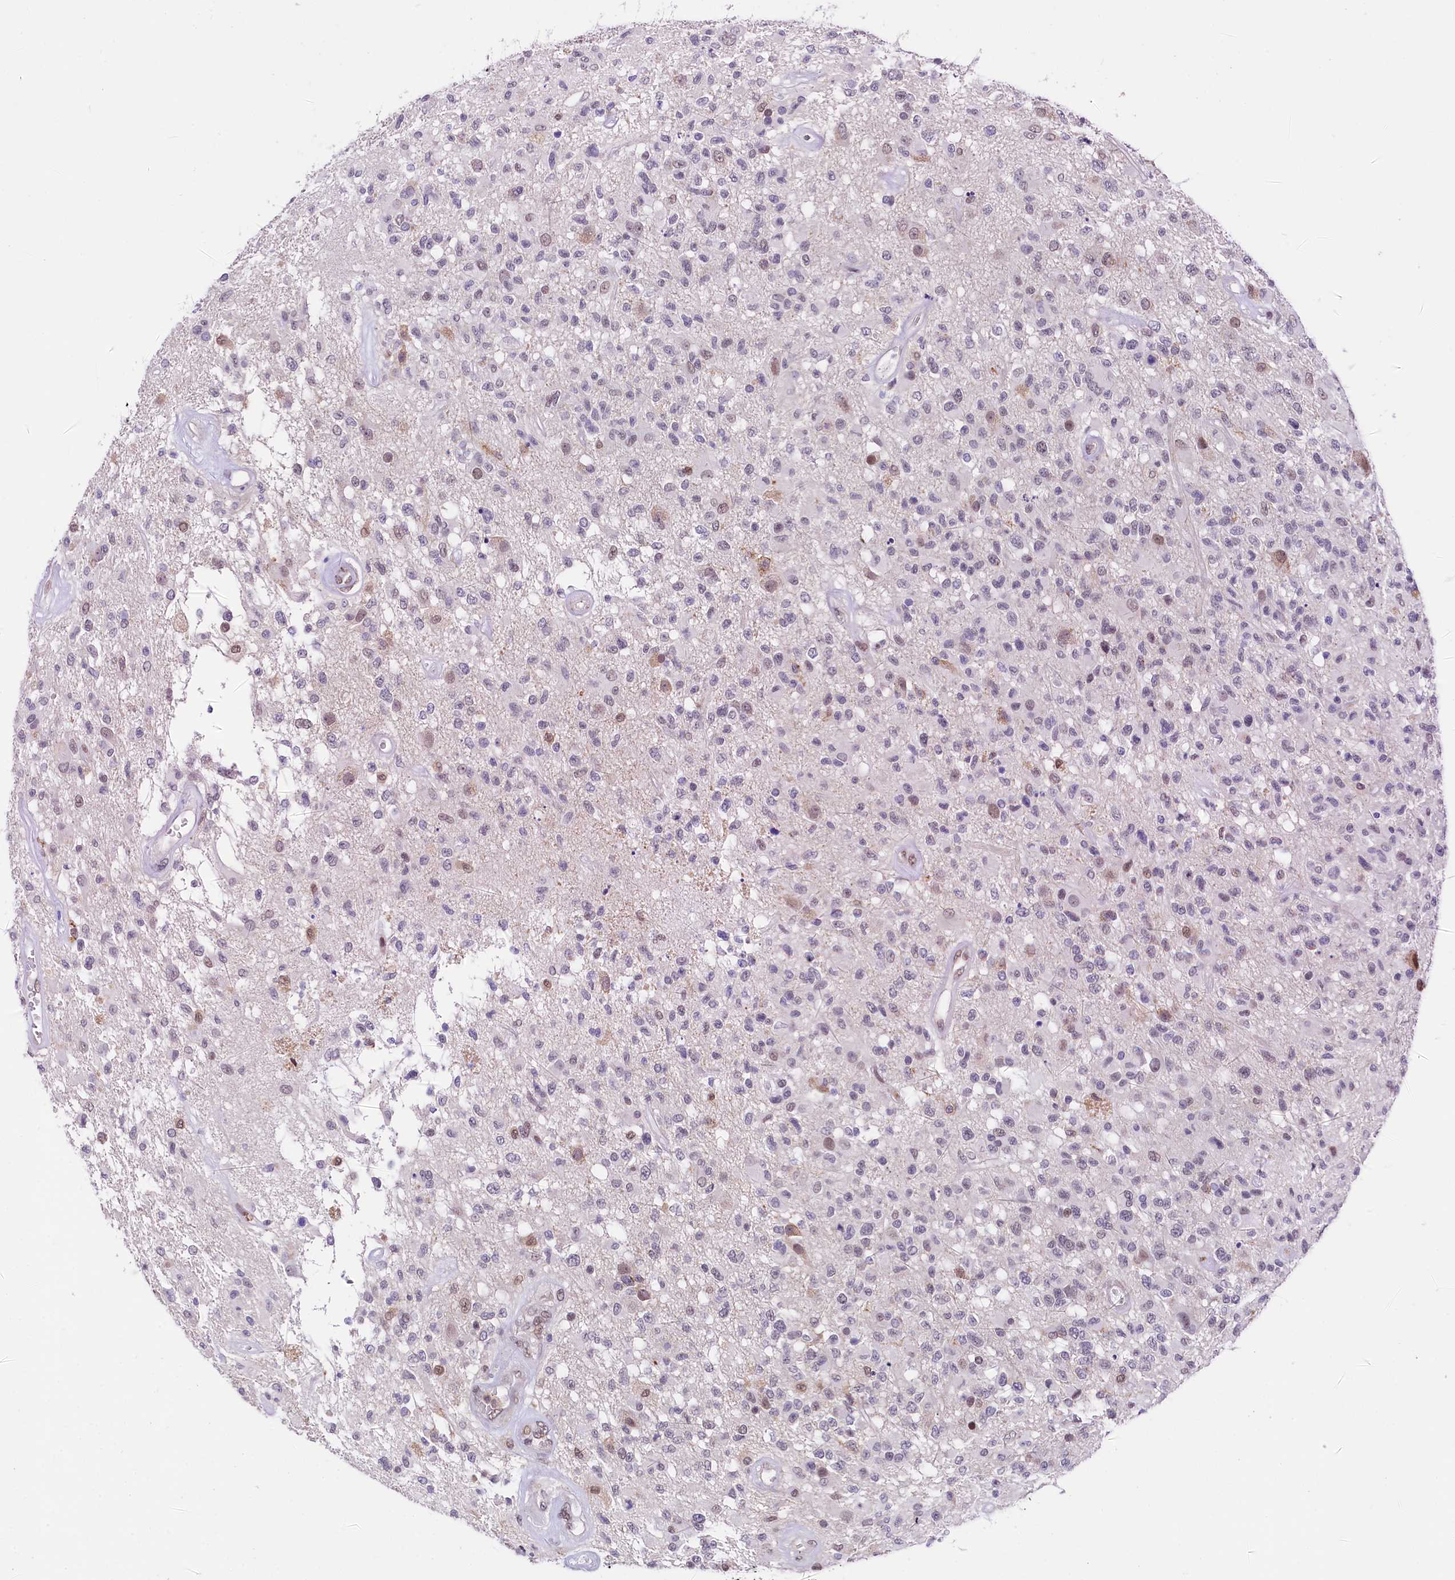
{"staining": {"intensity": "weak", "quantity": "<25%", "location": "nuclear"}, "tissue": "glioma", "cell_type": "Tumor cells", "image_type": "cancer", "snomed": [{"axis": "morphology", "description": "Glioma, malignant, High grade"}, {"axis": "morphology", "description": "Glioblastoma, NOS"}, {"axis": "topography", "description": "Brain"}], "caption": "Immunohistochemistry image of glioma stained for a protein (brown), which demonstrates no expression in tumor cells.", "gene": "SCAF11", "patient": {"sex": "male", "age": 60}}